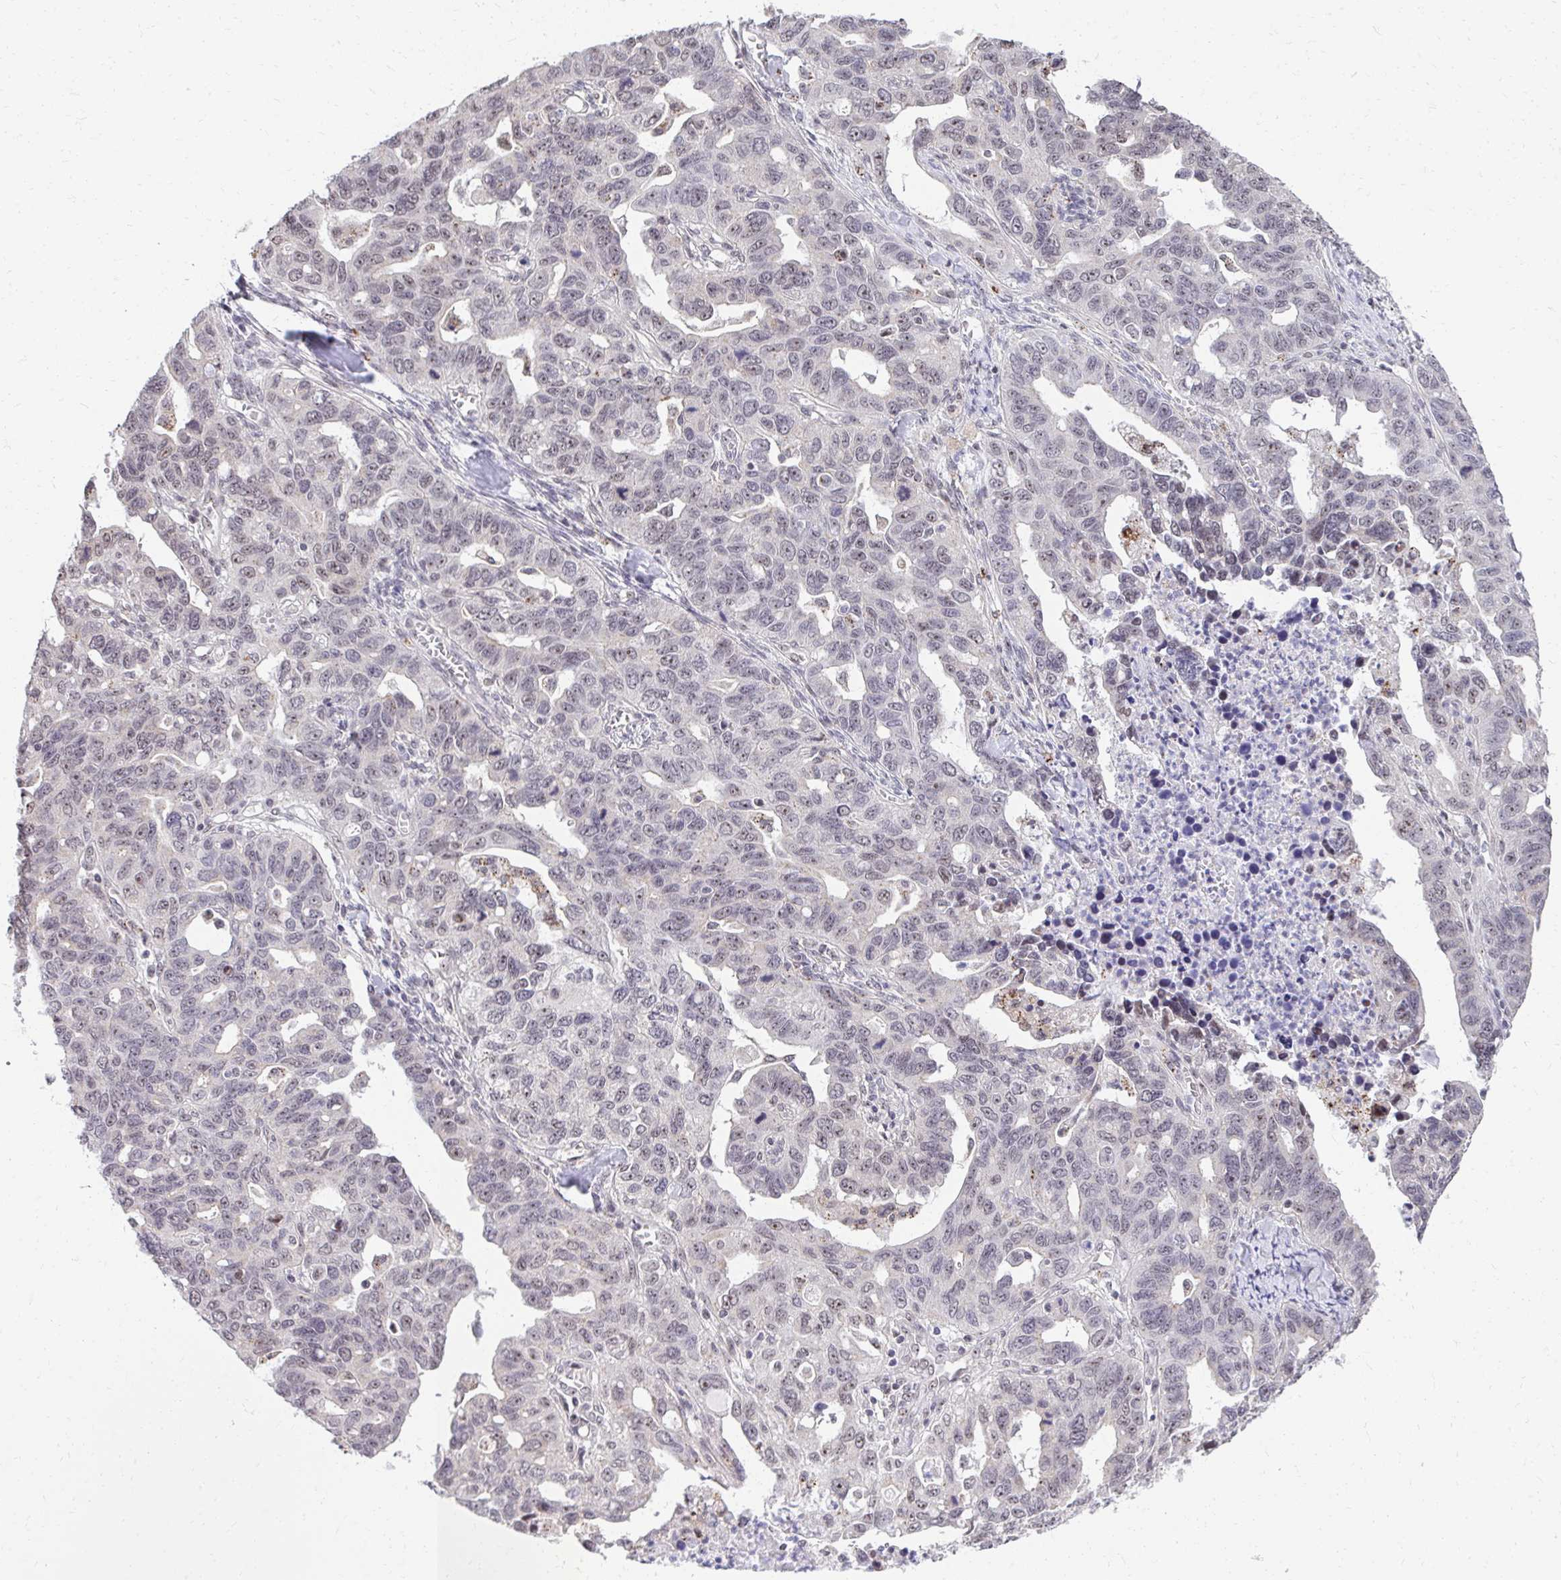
{"staining": {"intensity": "weak", "quantity": "<25%", "location": "nuclear"}, "tissue": "ovarian cancer", "cell_type": "Tumor cells", "image_type": "cancer", "snomed": [{"axis": "morphology", "description": "Cystadenocarcinoma, serous, NOS"}, {"axis": "topography", "description": "Ovary"}], "caption": "A high-resolution image shows immunohistochemistry staining of ovarian cancer, which shows no significant staining in tumor cells.", "gene": "HIRA", "patient": {"sex": "female", "age": 69}}